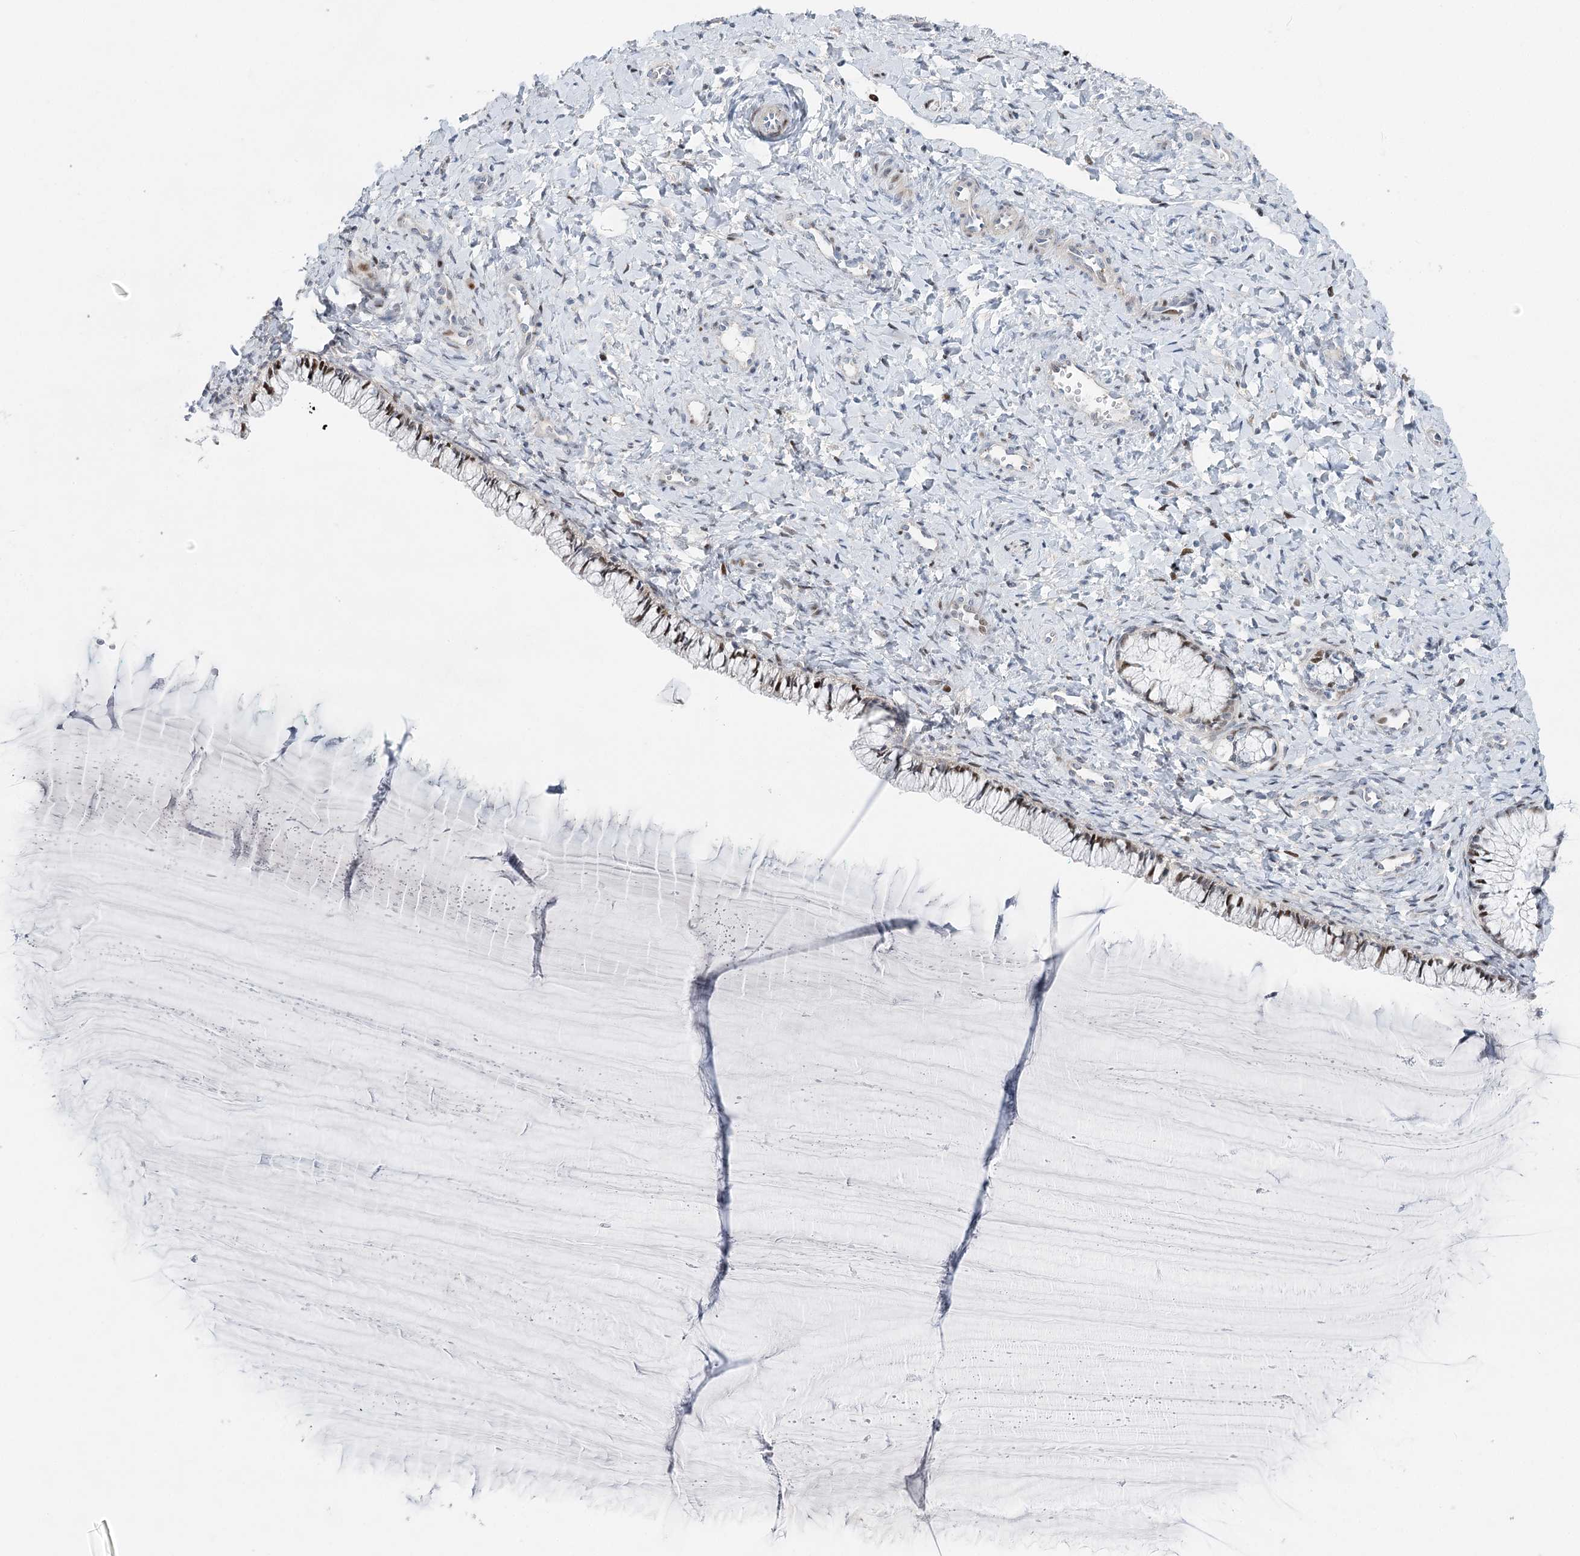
{"staining": {"intensity": "moderate", "quantity": ">75%", "location": "nuclear"}, "tissue": "cervix", "cell_type": "Glandular cells", "image_type": "normal", "snomed": [{"axis": "morphology", "description": "Normal tissue, NOS"}, {"axis": "morphology", "description": "Adenocarcinoma, NOS"}, {"axis": "topography", "description": "Cervix"}], "caption": "Protein staining of benign cervix reveals moderate nuclear expression in about >75% of glandular cells.", "gene": "CAMTA1", "patient": {"sex": "female", "age": 29}}